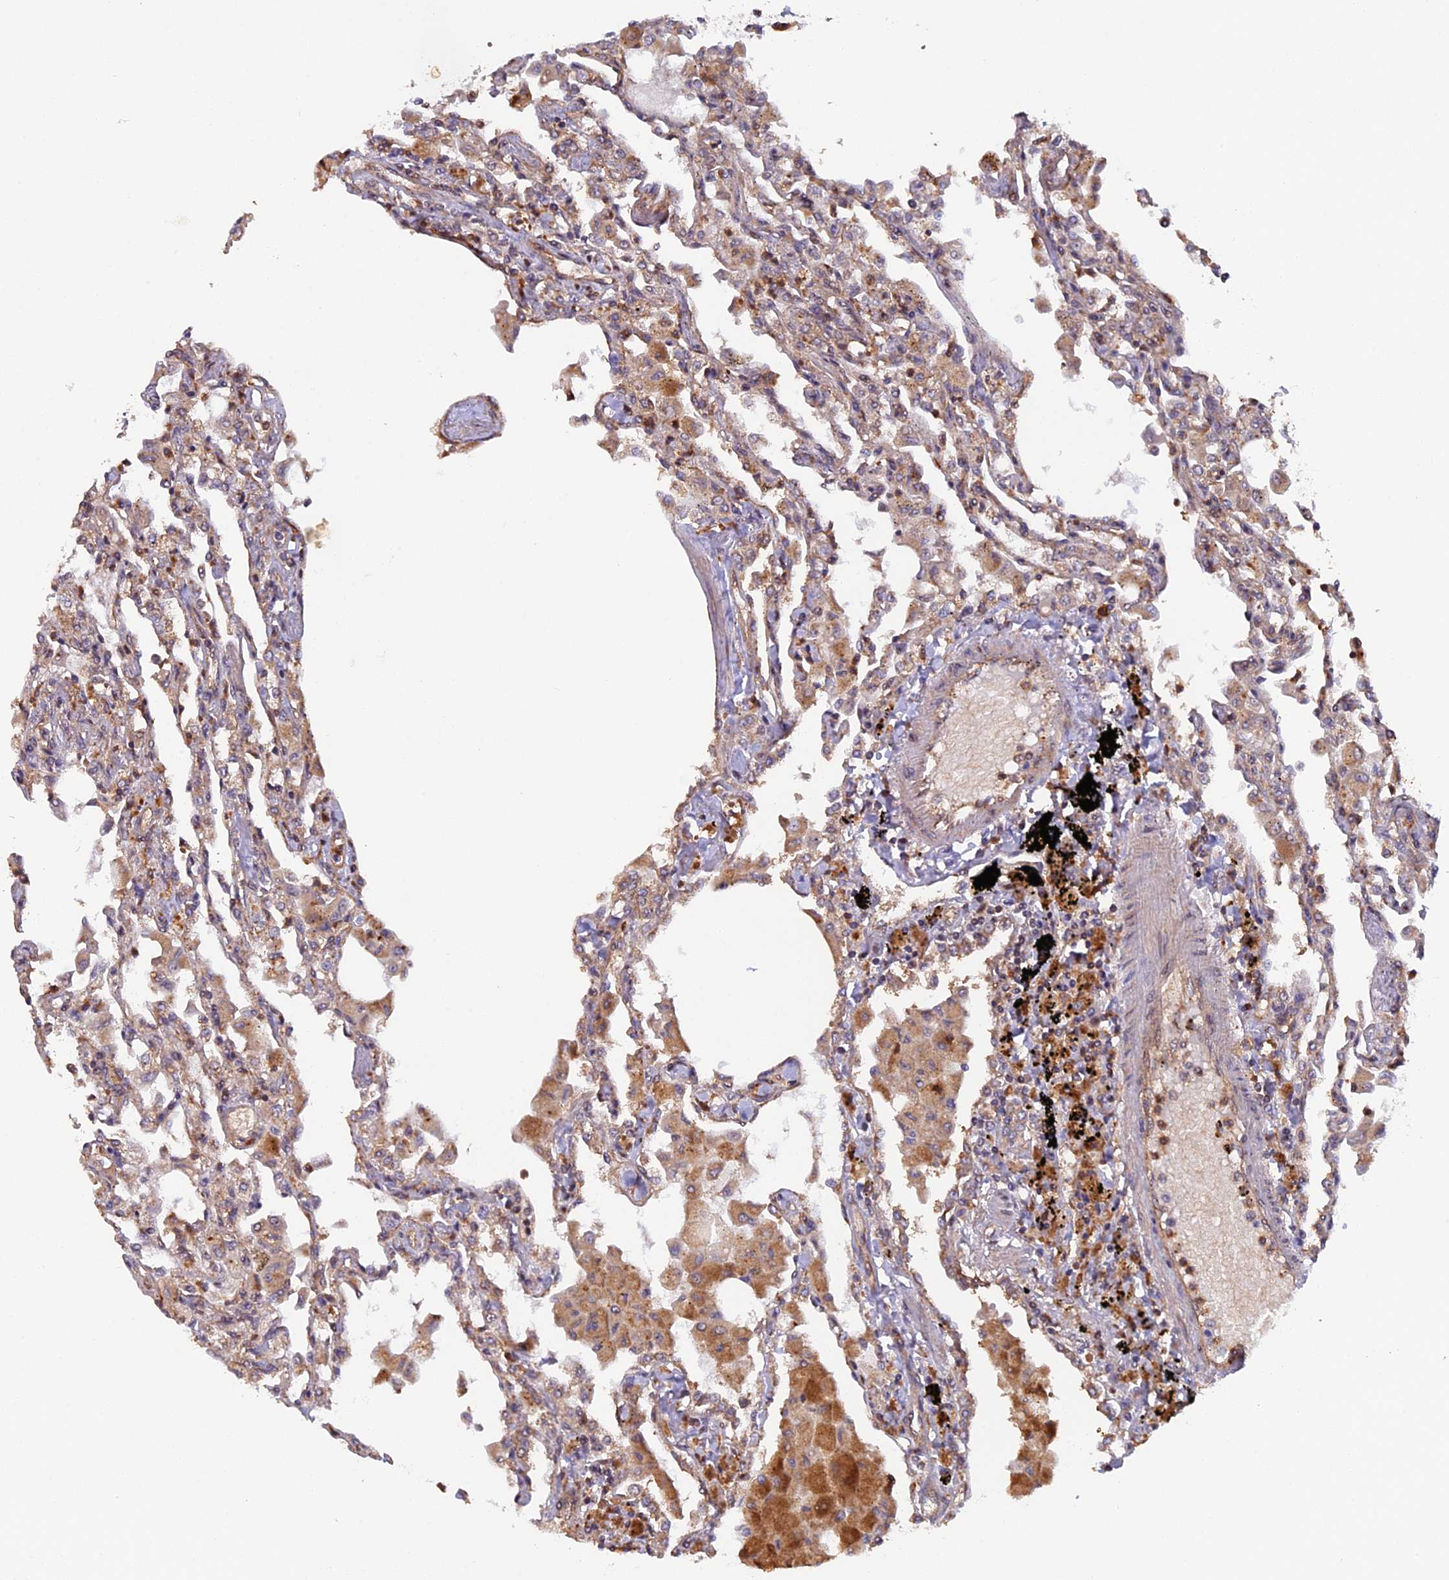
{"staining": {"intensity": "weak", "quantity": "<25%", "location": "cytoplasmic/membranous"}, "tissue": "lung", "cell_type": "Alveolar cells", "image_type": "normal", "snomed": [{"axis": "morphology", "description": "Normal tissue, NOS"}, {"axis": "topography", "description": "Bronchus"}, {"axis": "topography", "description": "Lung"}], "caption": "IHC micrograph of benign lung stained for a protein (brown), which demonstrates no positivity in alveolar cells.", "gene": "FERMT1", "patient": {"sex": "female", "age": 49}}